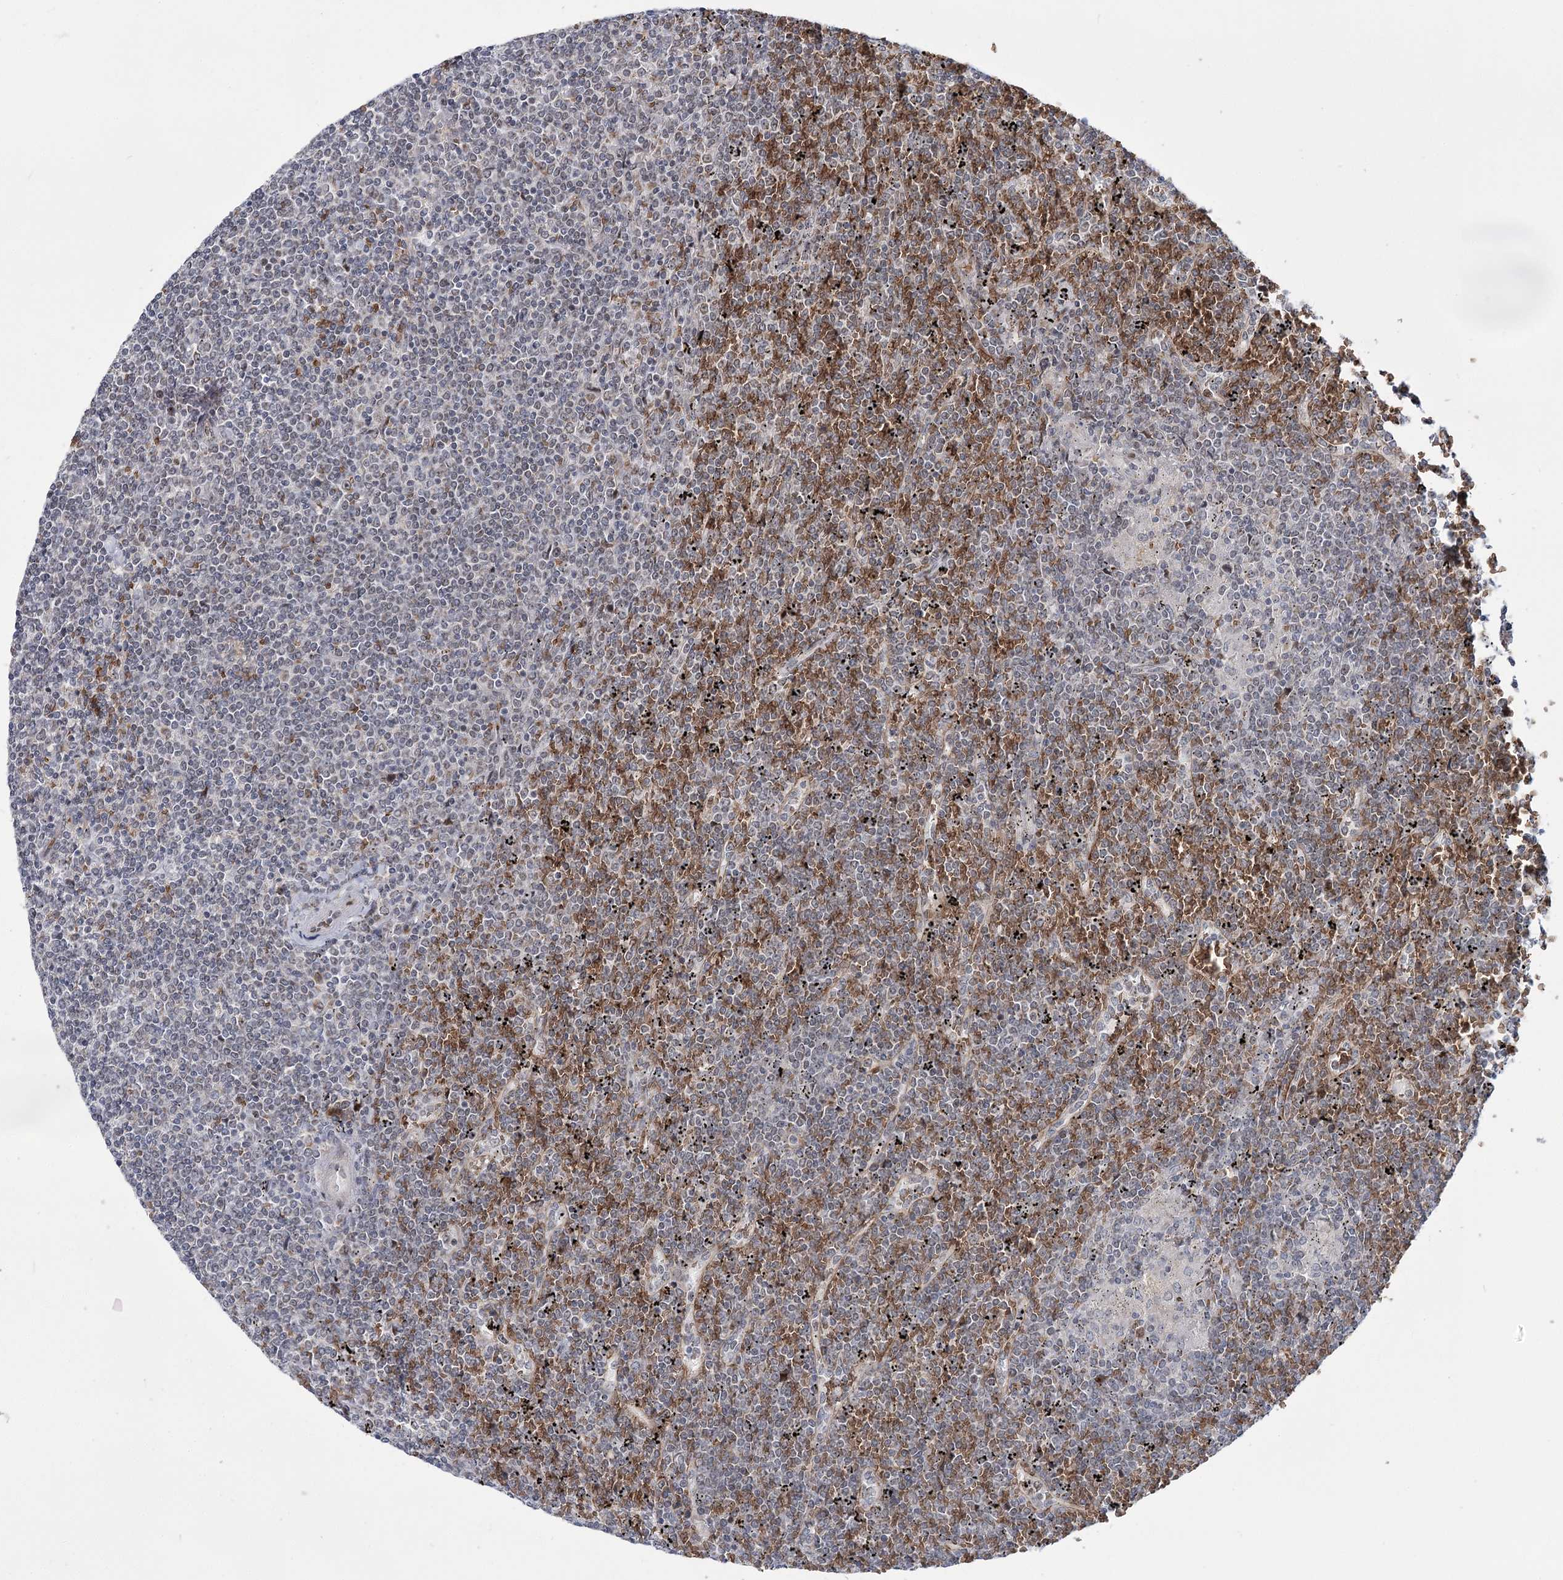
{"staining": {"intensity": "negative", "quantity": "none", "location": "none"}, "tissue": "lymphoma", "cell_type": "Tumor cells", "image_type": "cancer", "snomed": [{"axis": "morphology", "description": "Malignant lymphoma, non-Hodgkin's type, Low grade"}, {"axis": "topography", "description": "Spleen"}], "caption": "An immunohistochemistry micrograph of lymphoma is shown. There is no staining in tumor cells of lymphoma. (IHC, brightfield microscopy, high magnification).", "gene": "NSMCE4A", "patient": {"sex": "female", "age": 19}}